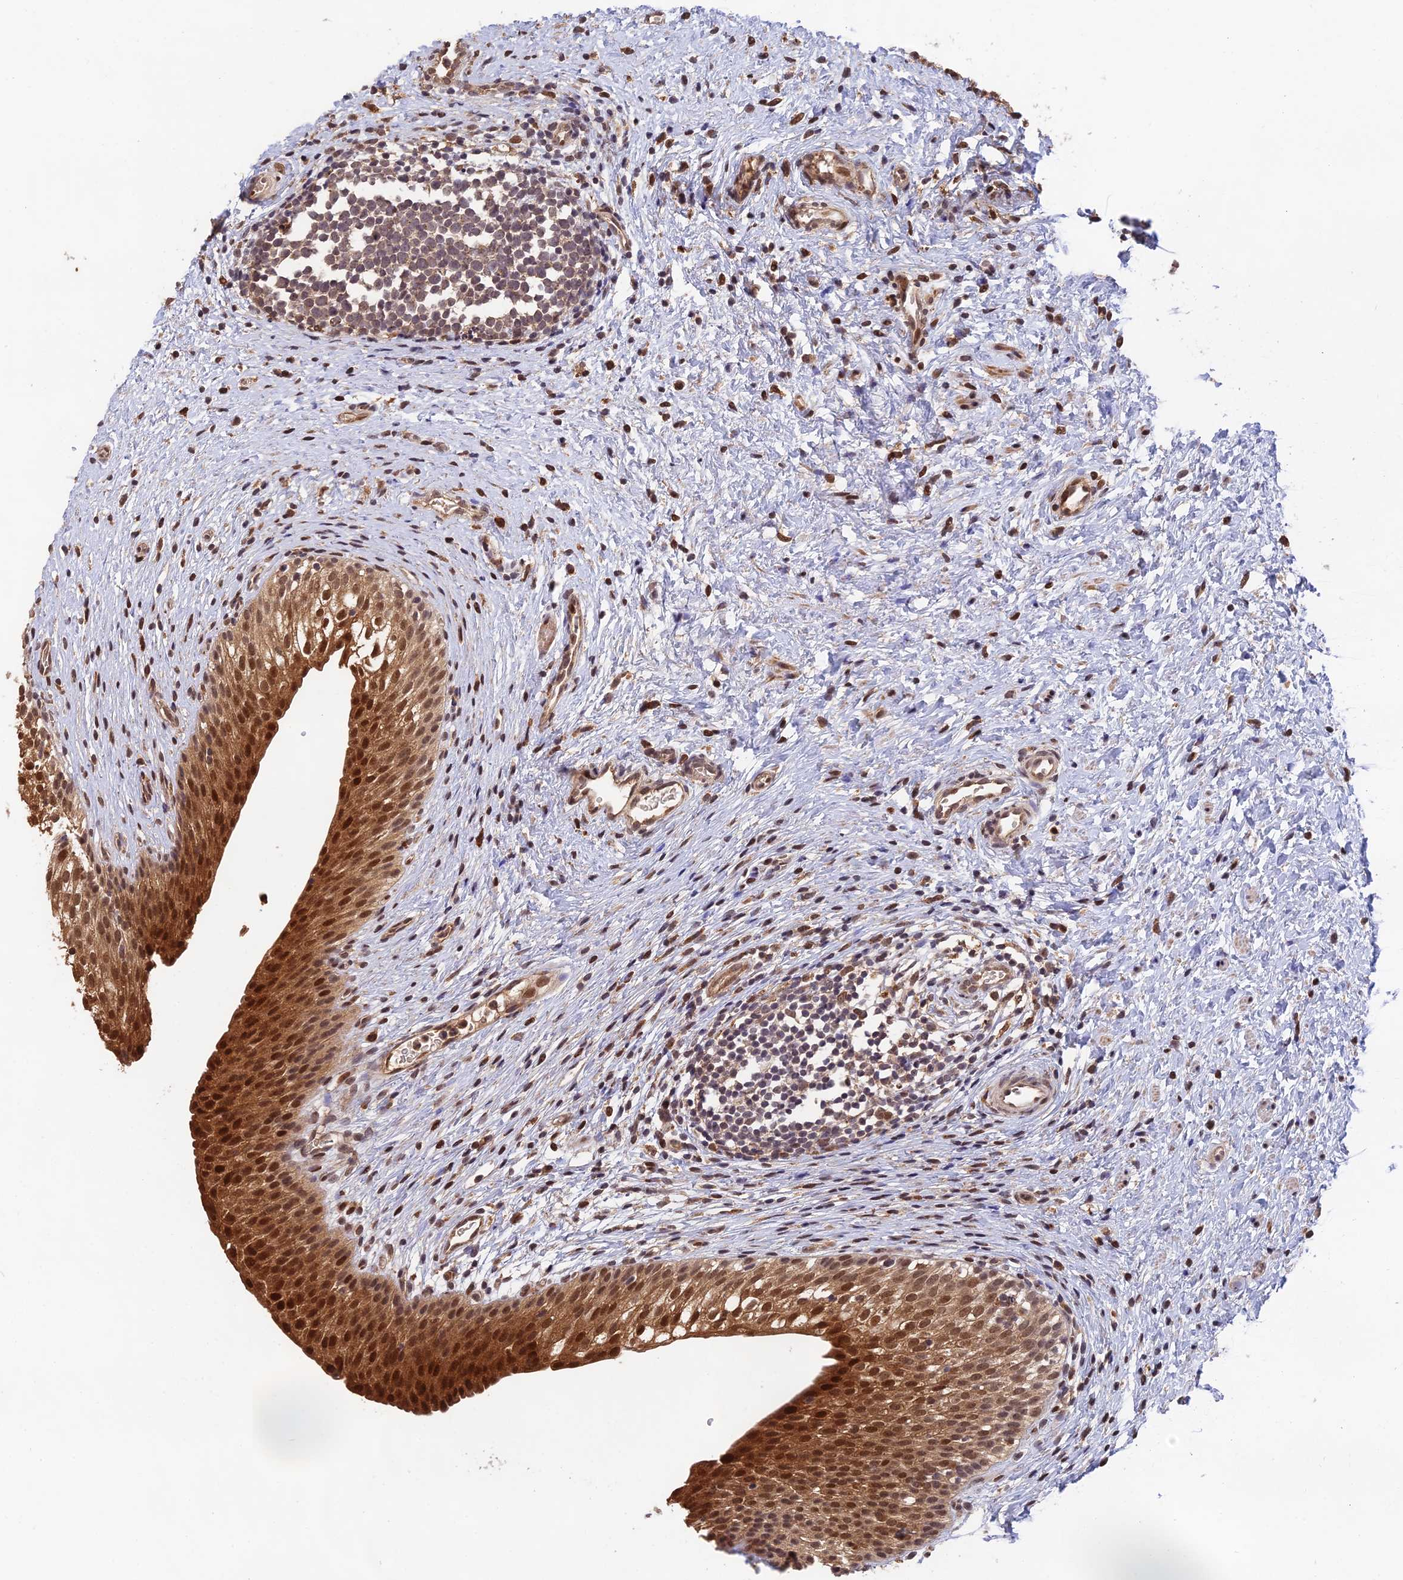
{"staining": {"intensity": "strong", "quantity": ">75%", "location": "cytoplasmic/membranous,nuclear"}, "tissue": "urinary bladder", "cell_type": "Urothelial cells", "image_type": "normal", "snomed": [{"axis": "morphology", "description": "Normal tissue, NOS"}, {"axis": "topography", "description": "Urinary bladder"}], "caption": "The image demonstrates immunohistochemical staining of benign urinary bladder. There is strong cytoplasmic/membranous,nuclear staining is present in approximately >75% of urothelial cells.", "gene": "OSBPL1A", "patient": {"sex": "male", "age": 1}}